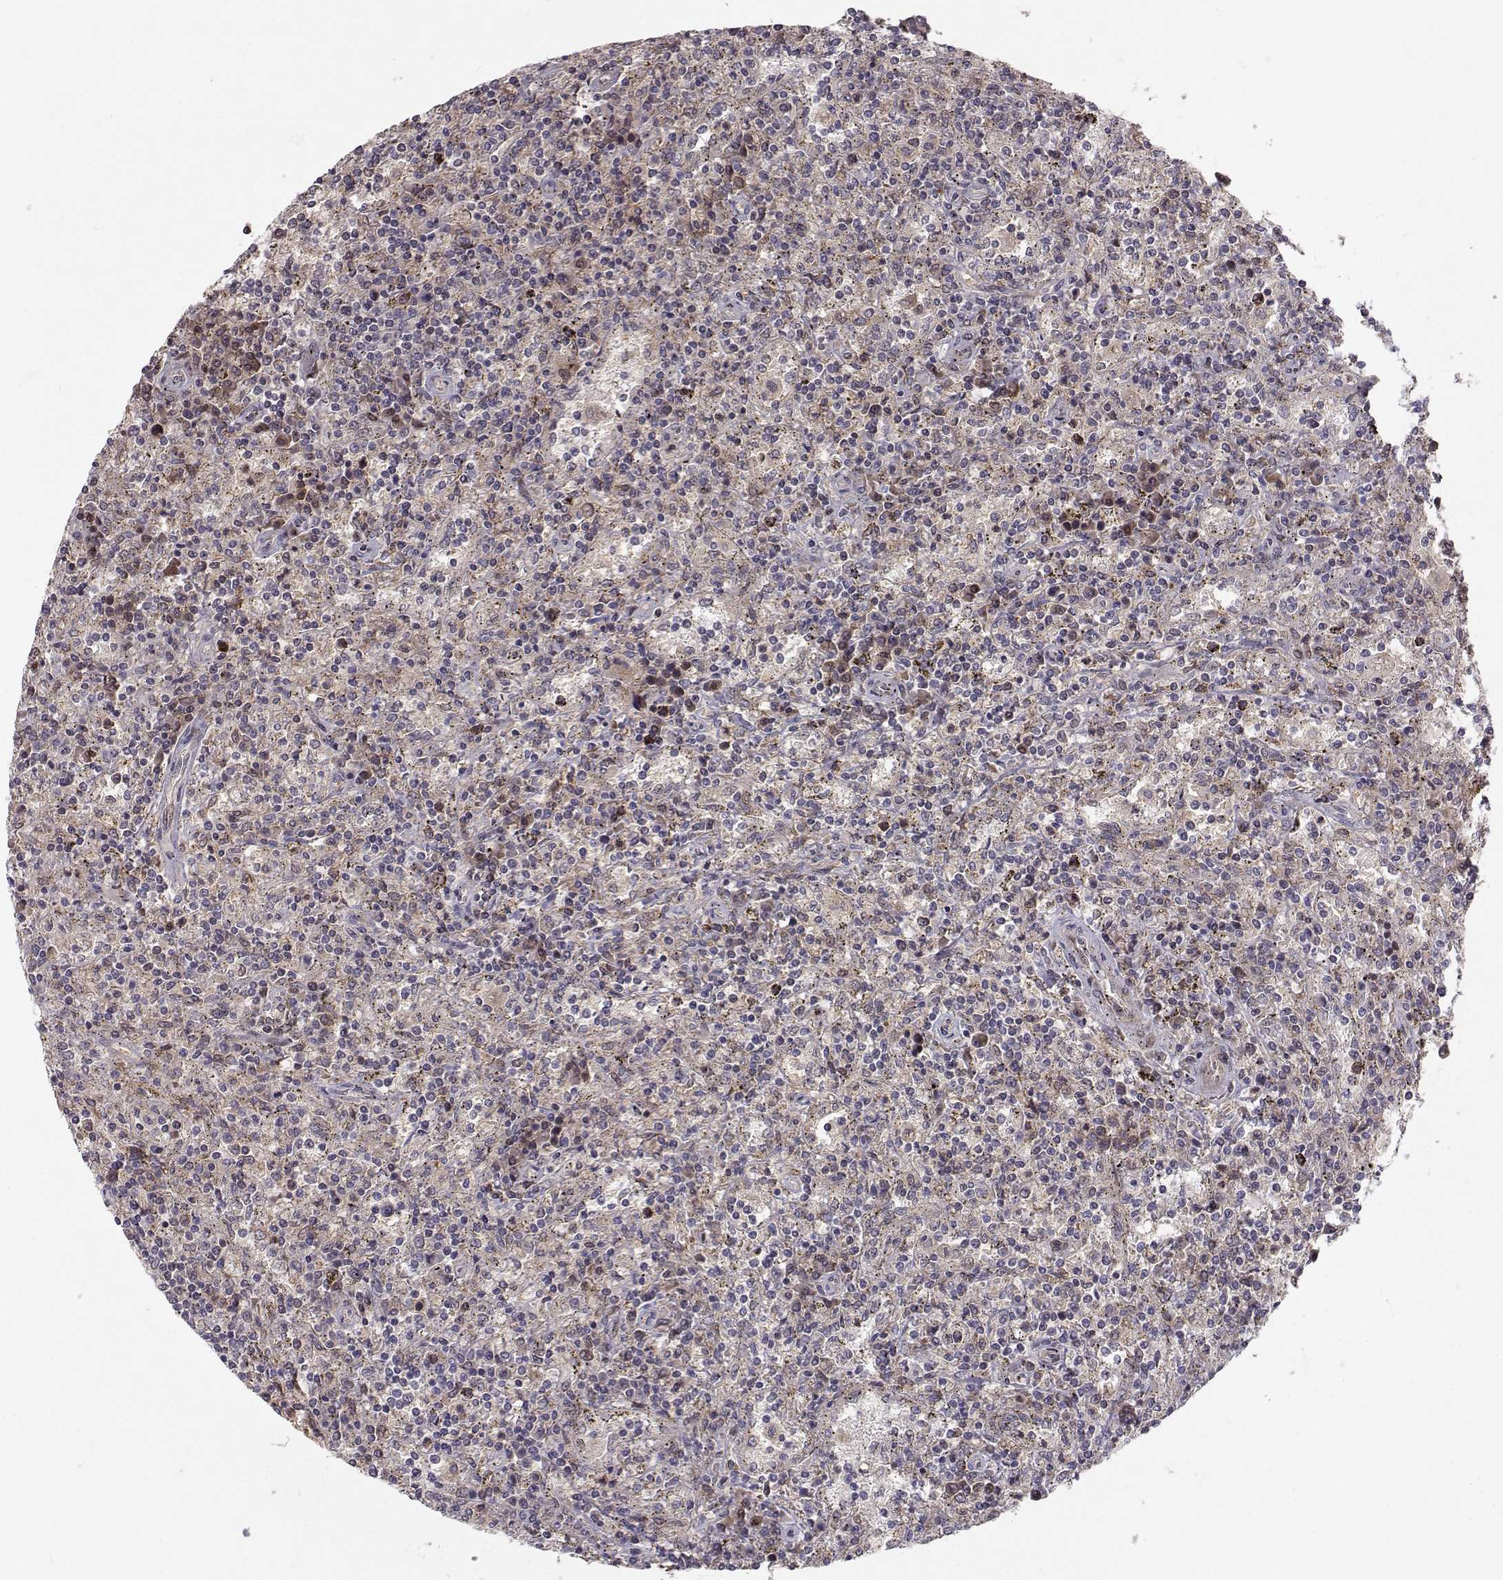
{"staining": {"intensity": "negative", "quantity": "none", "location": "none"}, "tissue": "lymphoma", "cell_type": "Tumor cells", "image_type": "cancer", "snomed": [{"axis": "morphology", "description": "Malignant lymphoma, non-Hodgkin's type, Low grade"}, {"axis": "topography", "description": "Spleen"}], "caption": "This is a photomicrograph of IHC staining of lymphoma, which shows no positivity in tumor cells.", "gene": "APC", "patient": {"sex": "male", "age": 62}}